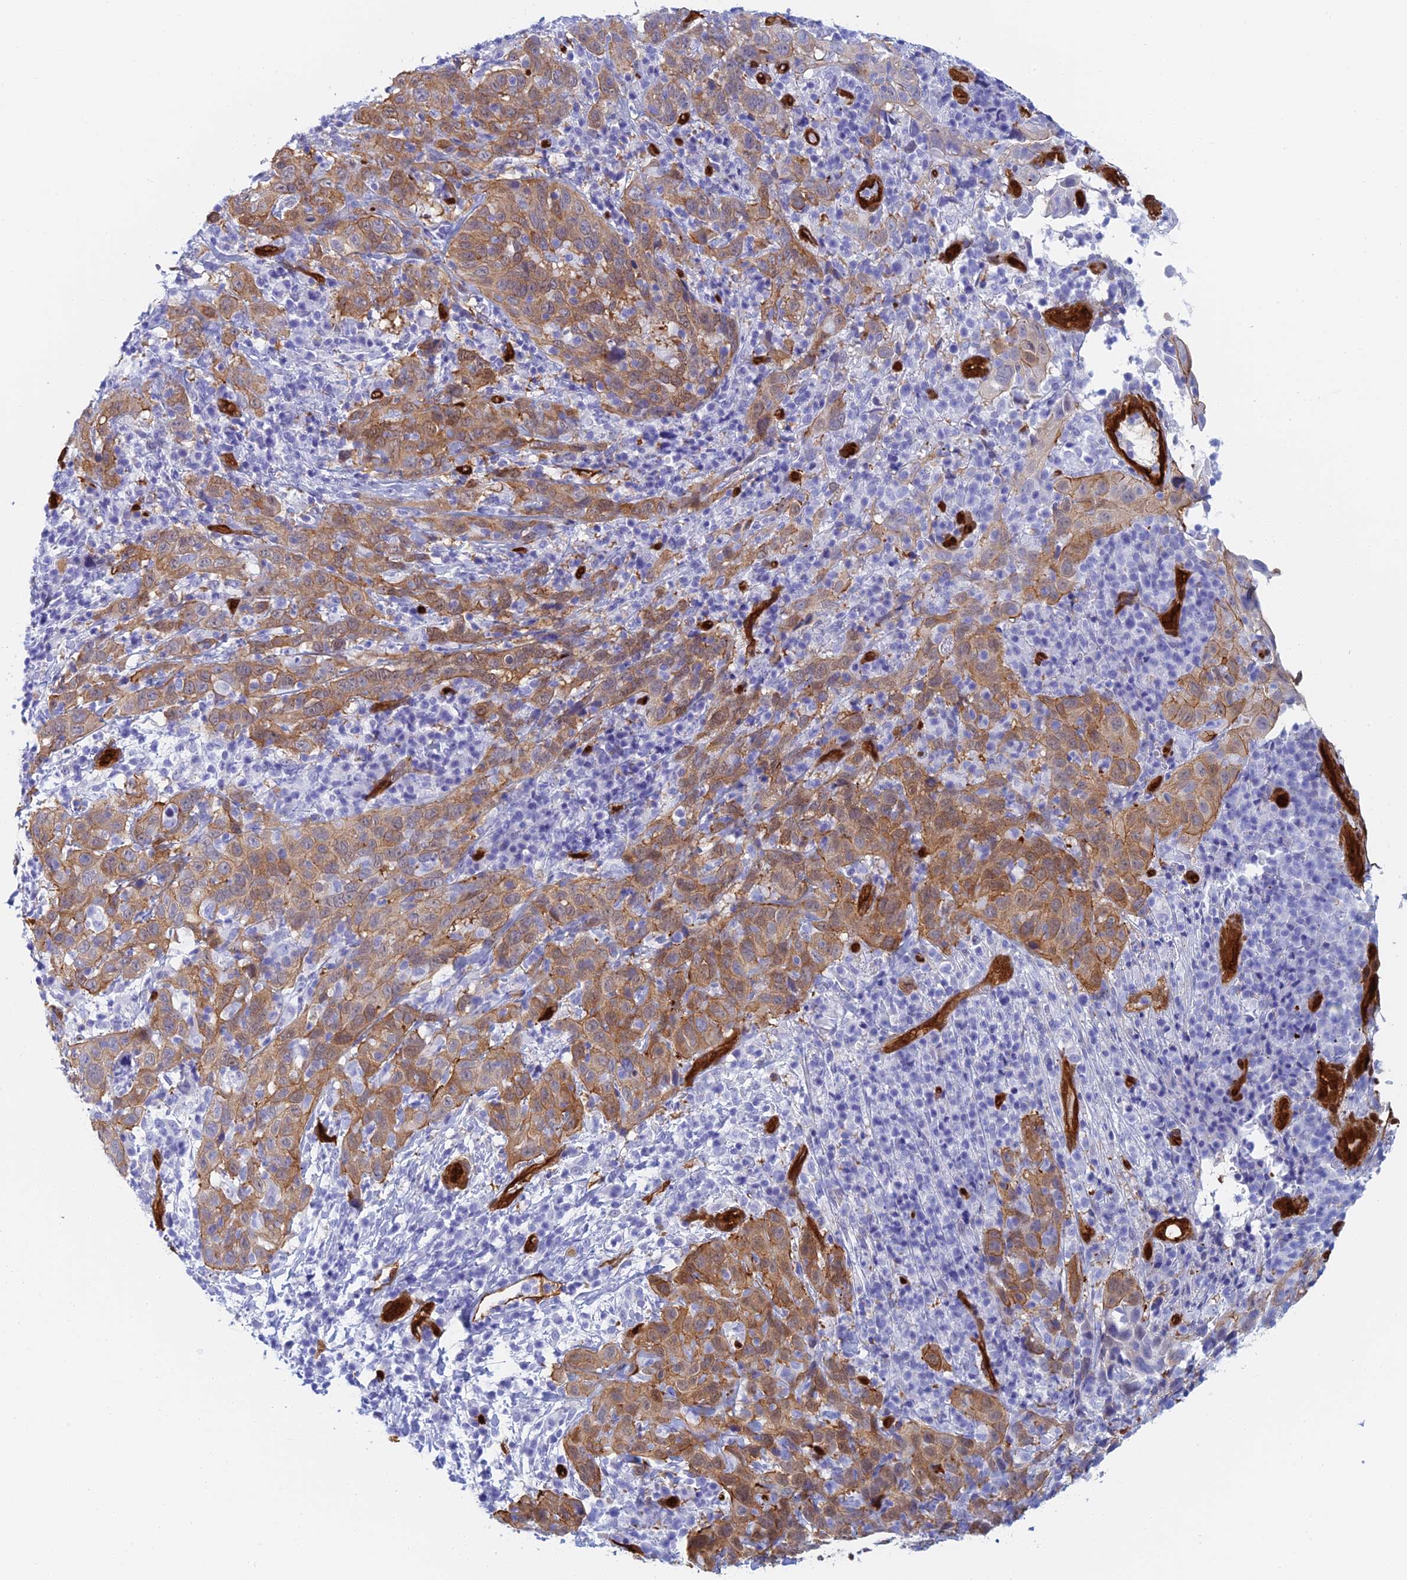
{"staining": {"intensity": "moderate", "quantity": ">75%", "location": "cytoplasmic/membranous"}, "tissue": "cervical cancer", "cell_type": "Tumor cells", "image_type": "cancer", "snomed": [{"axis": "morphology", "description": "Squamous cell carcinoma, NOS"}, {"axis": "topography", "description": "Cervix"}], "caption": "Tumor cells demonstrate medium levels of moderate cytoplasmic/membranous expression in about >75% of cells in cervical cancer. The staining was performed using DAB, with brown indicating positive protein expression. Nuclei are stained blue with hematoxylin.", "gene": "CRIP2", "patient": {"sex": "female", "age": 46}}